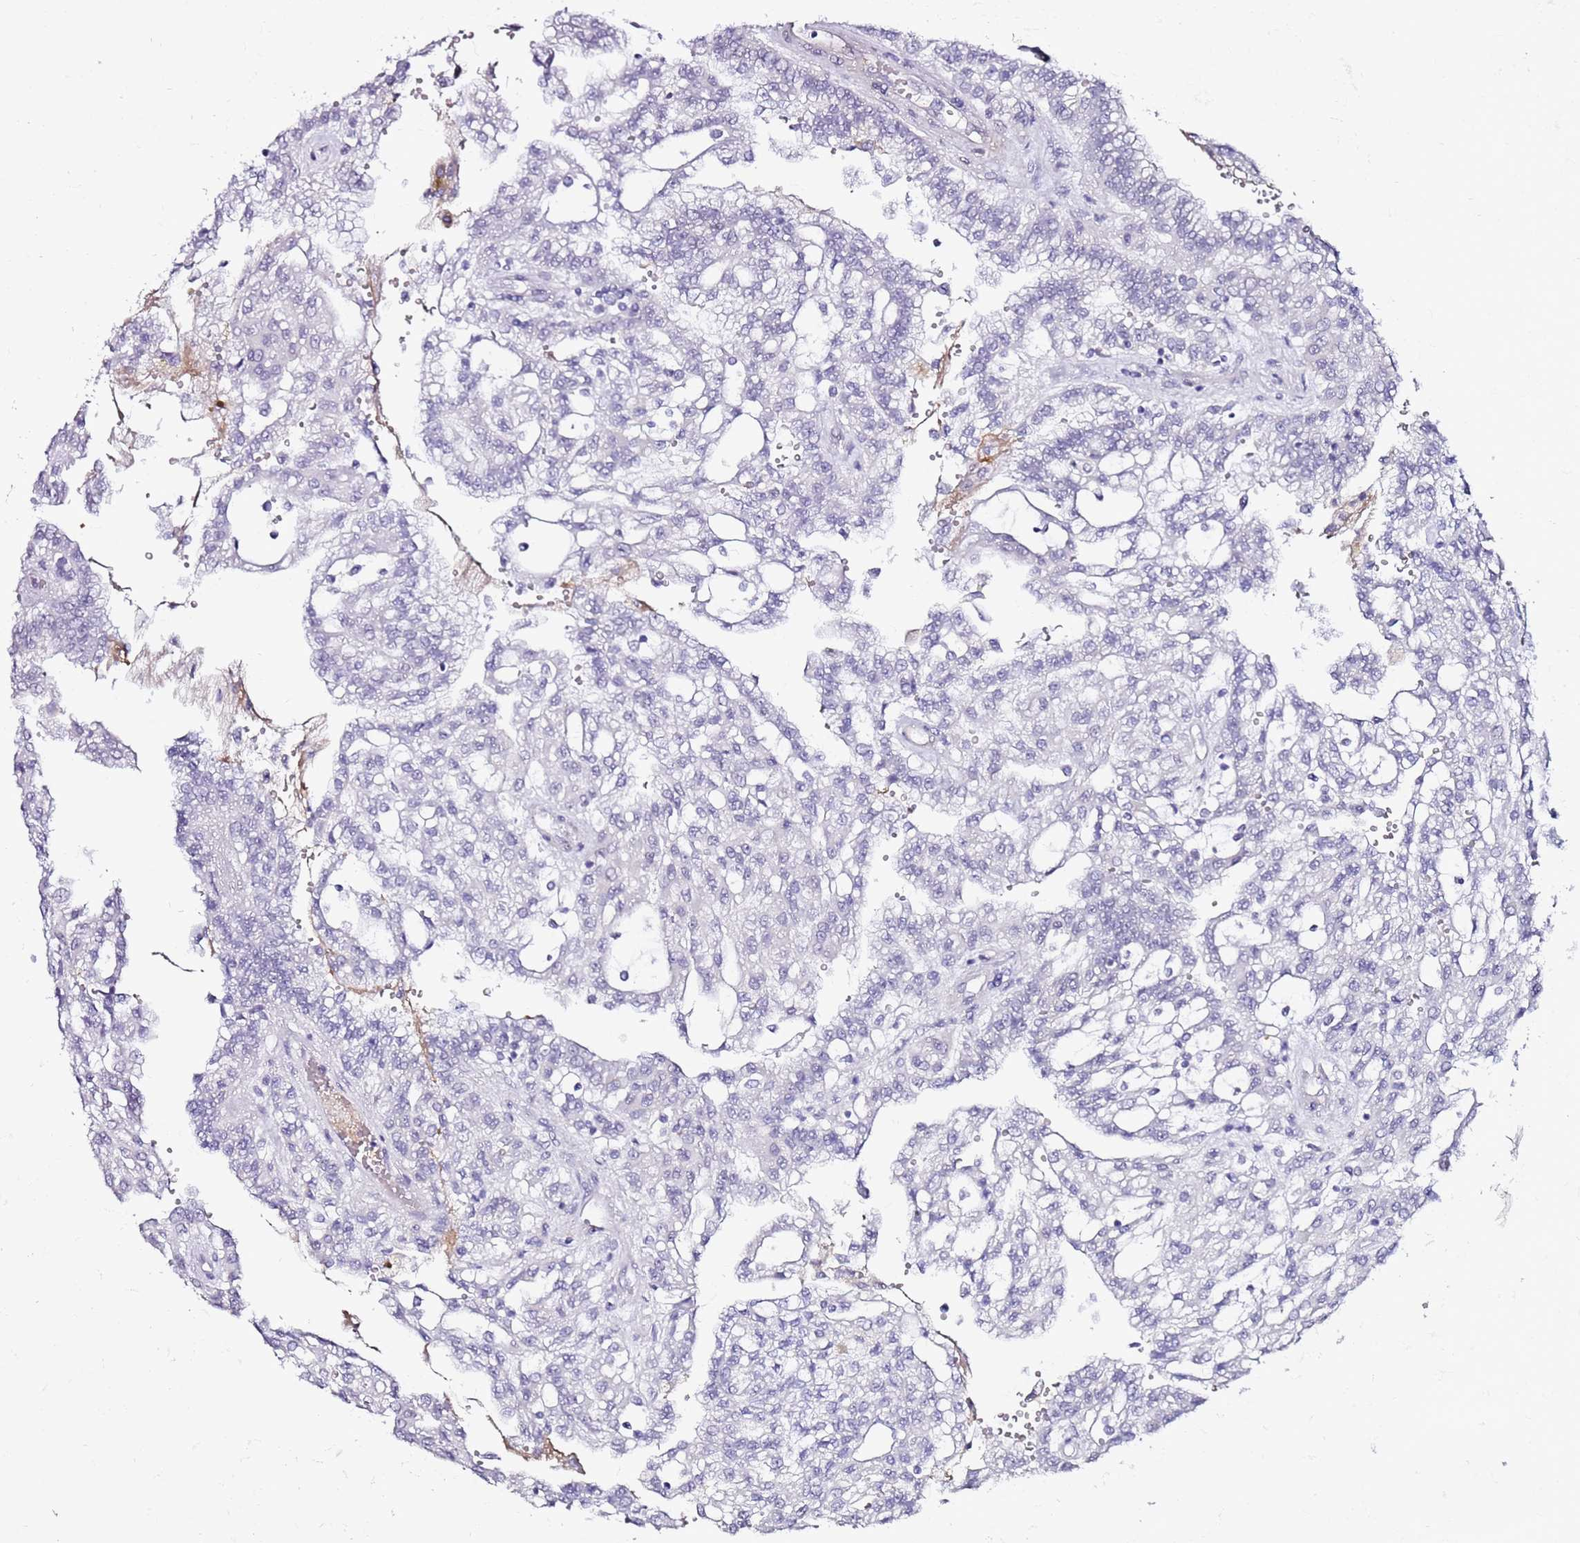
{"staining": {"intensity": "negative", "quantity": "none", "location": "none"}, "tissue": "renal cancer", "cell_type": "Tumor cells", "image_type": "cancer", "snomed": [{"axis": "morphology", "description": "Adenocarcinoma, NOS"}, {"axis": "topography", "description": "Kidney"}], "caption": "Immunohistochemistry of renal adenocarcinoma exhibits no expression in tumor cells.", "gene": "DUSP28", "patient": {"sex": "male", "age": 63}}